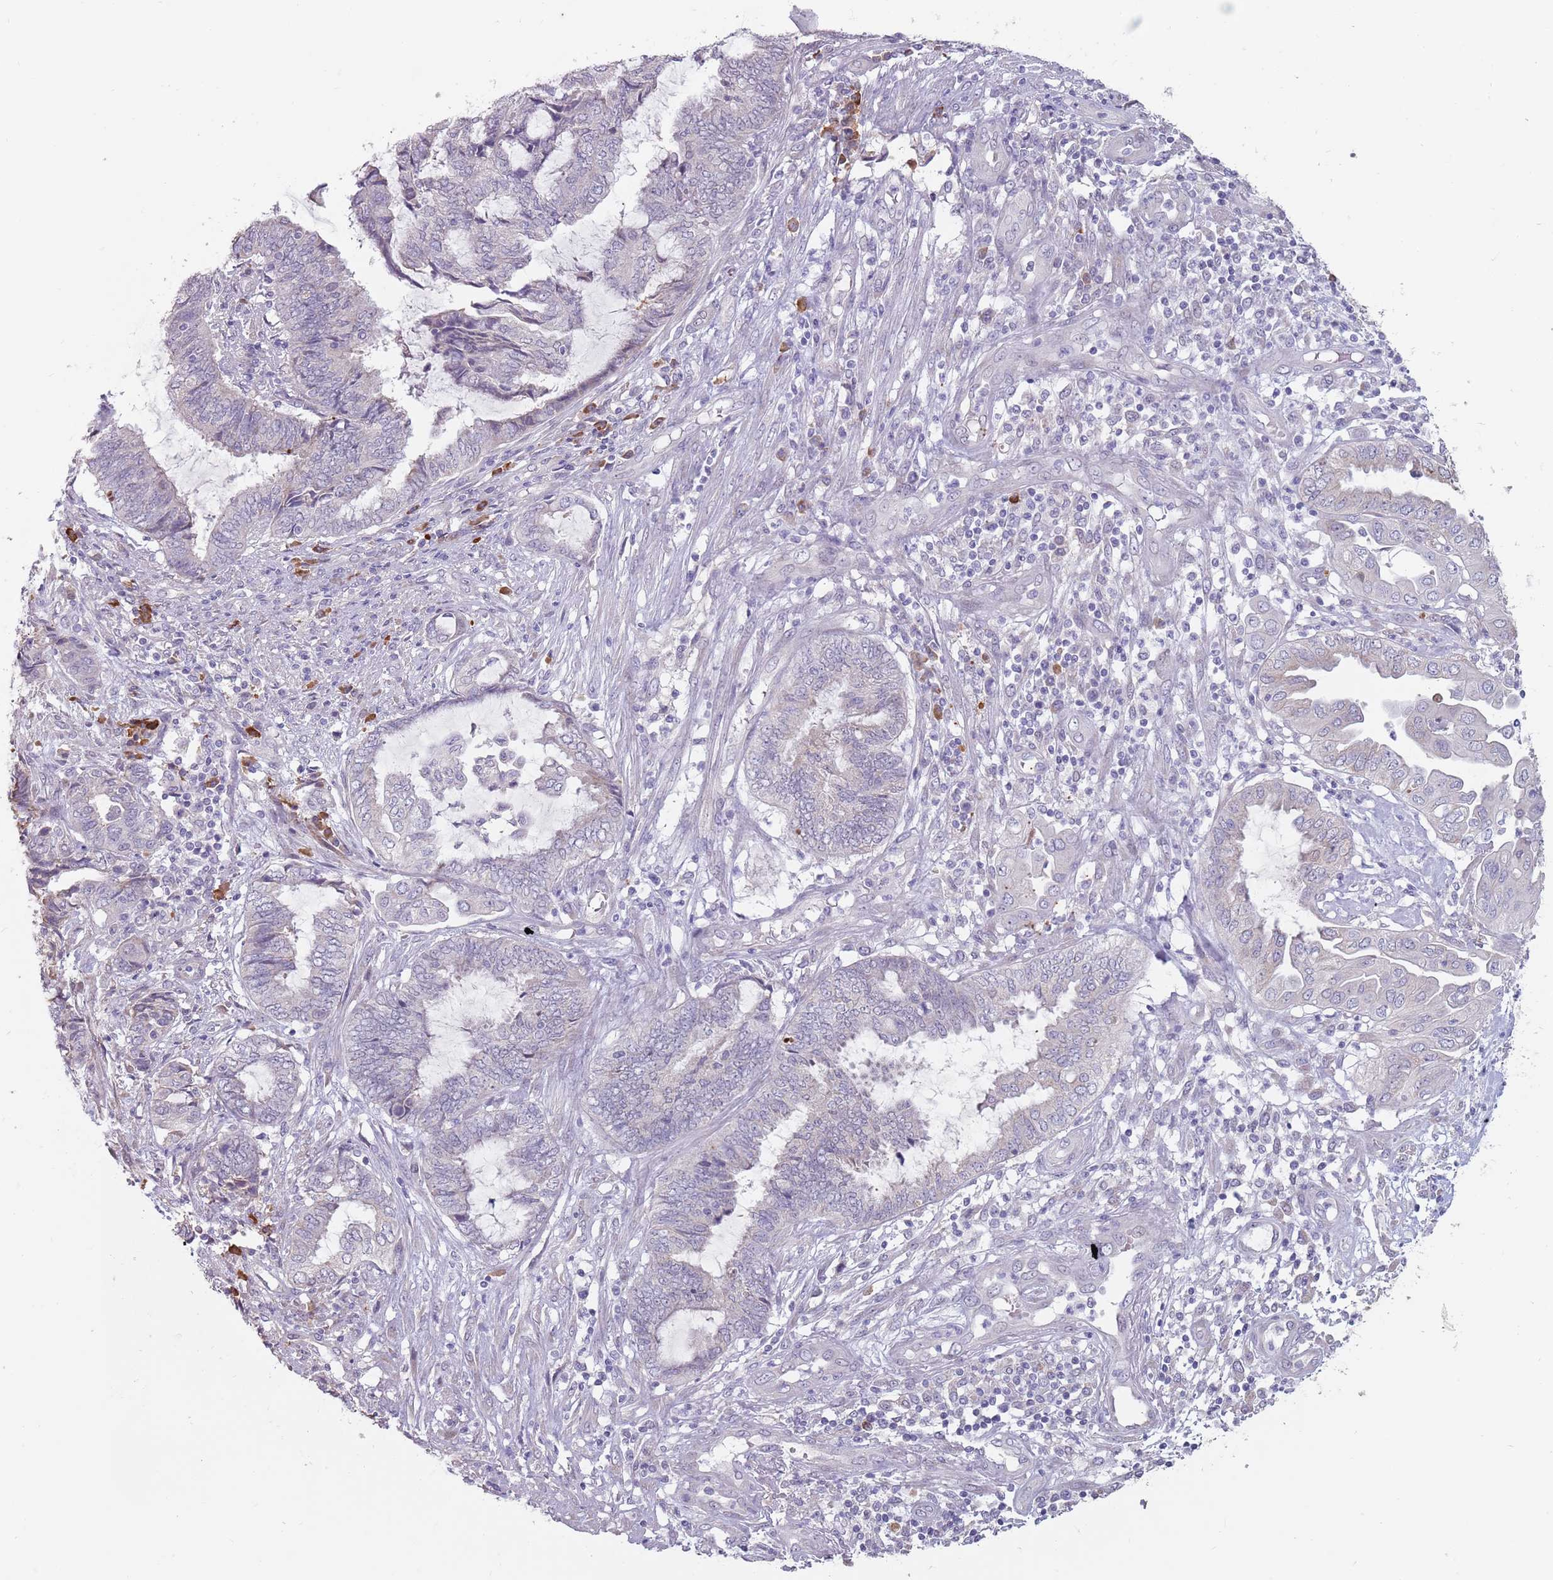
{"staining": {"intensity": "negative", "quantity": "none", "location": "none"}, "tissue": "endometrial cancer", "cell_type": "Tumor cells", "image_type": "cancer", "snomed": [{"axis": "morphology", "description": "Adenocarcinoma, NOS"}, {"axis": "topography", "description": "Uterus"}, {"axis": "topography", "description": "Endometrium"}], "caption": "The histopathology image reveals no significant expression in tumor cells of endometrial cancer.", "gene": "DXO", "patient": {"sex": "female", "age": 70}}